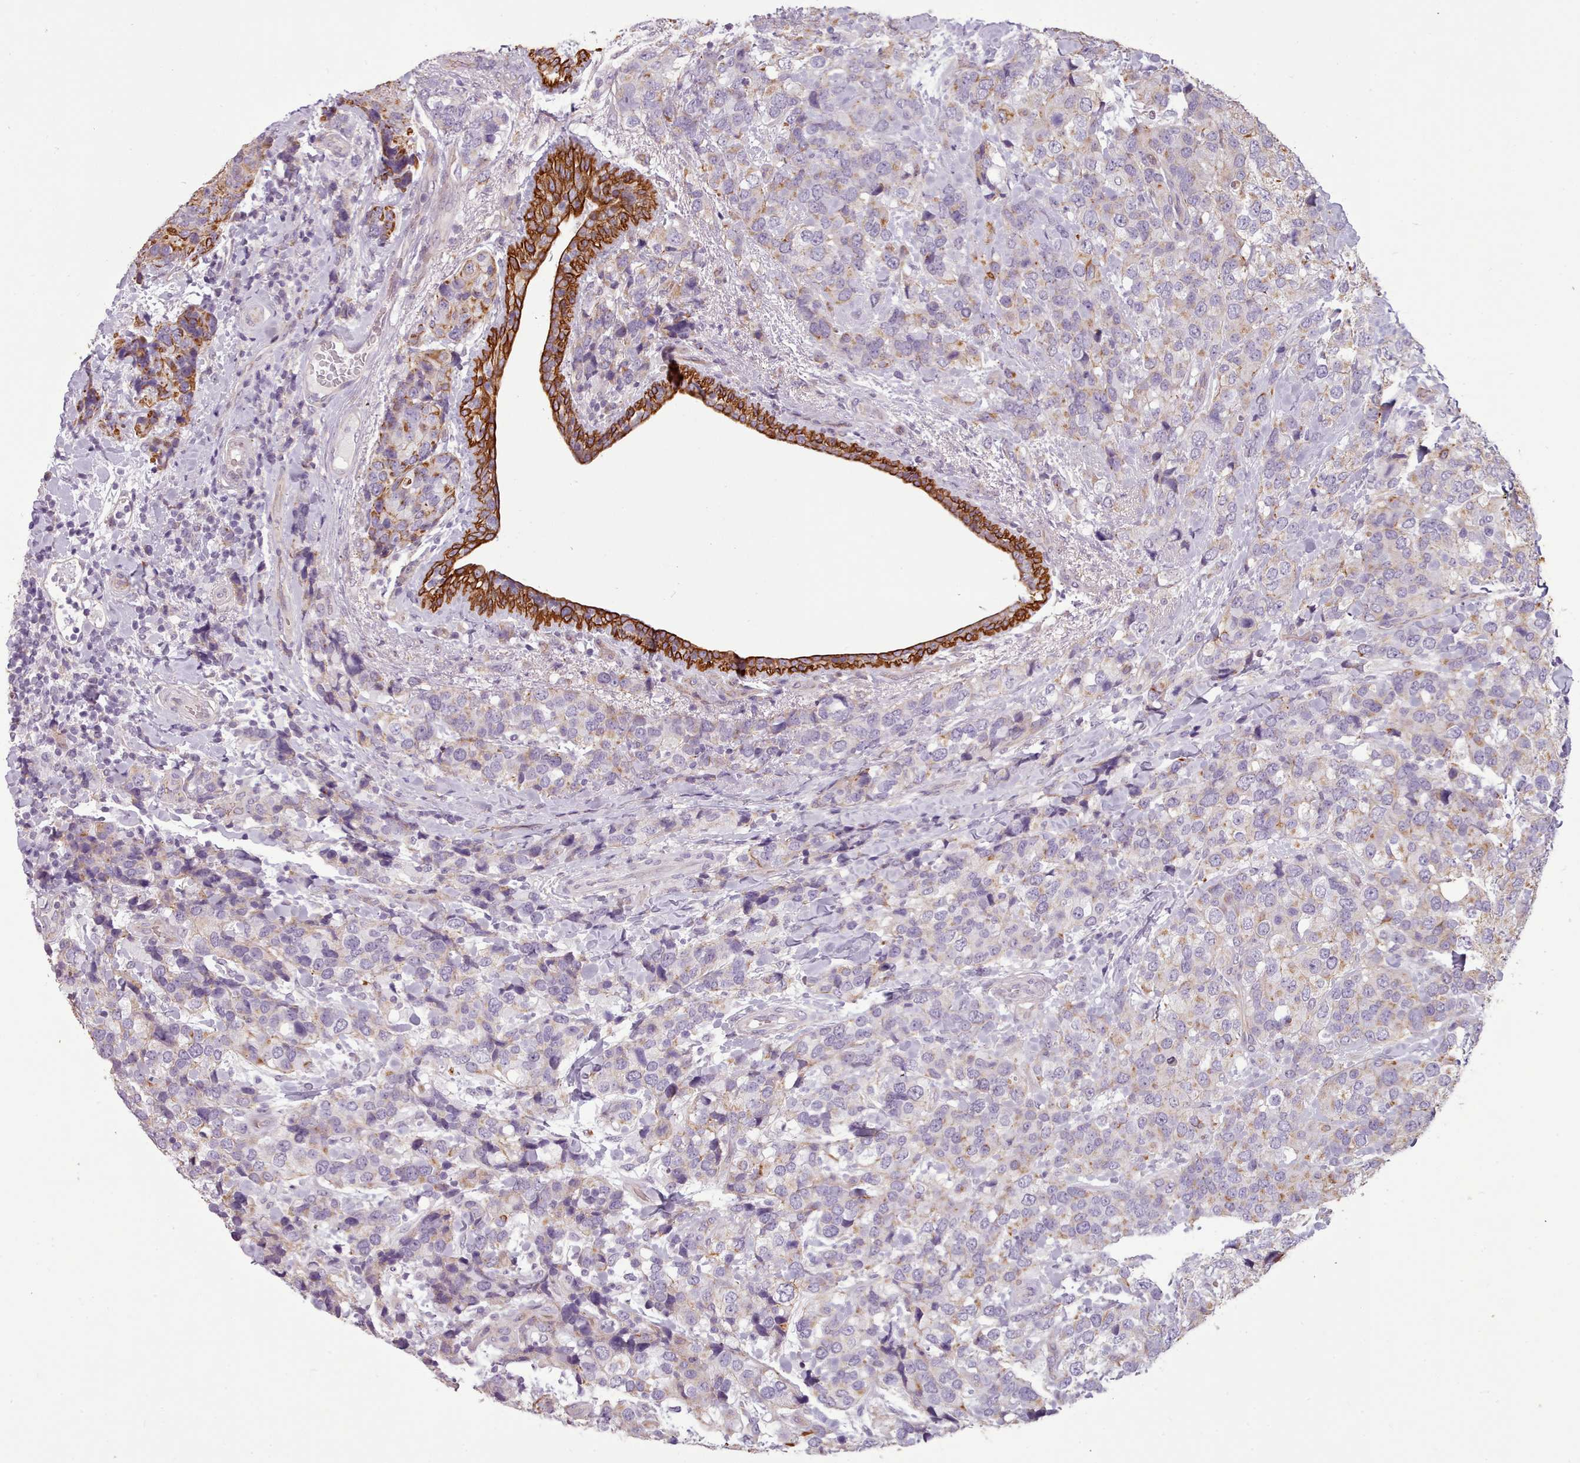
{"staining": {"intensity": "weak", "quantity": "<25%", "location": "cytoplasmic/membranous"}, "tissue": "breast cancer", "cell_type": "Tumor cells", "image_type": "cancer", "snomed": [{"axis": "morphology", "description": "Lobular carcinoma"}, {"axis": "topography", "description": "Breast"}], "caption": "DAB (3,3'-diaminobenzidine) immunohistochemical staining of breast lobular carcinoma reveals no significant expression in tumor cells.", "gene": "PLD4", "patient": {"sex": "female", "age": 59}}